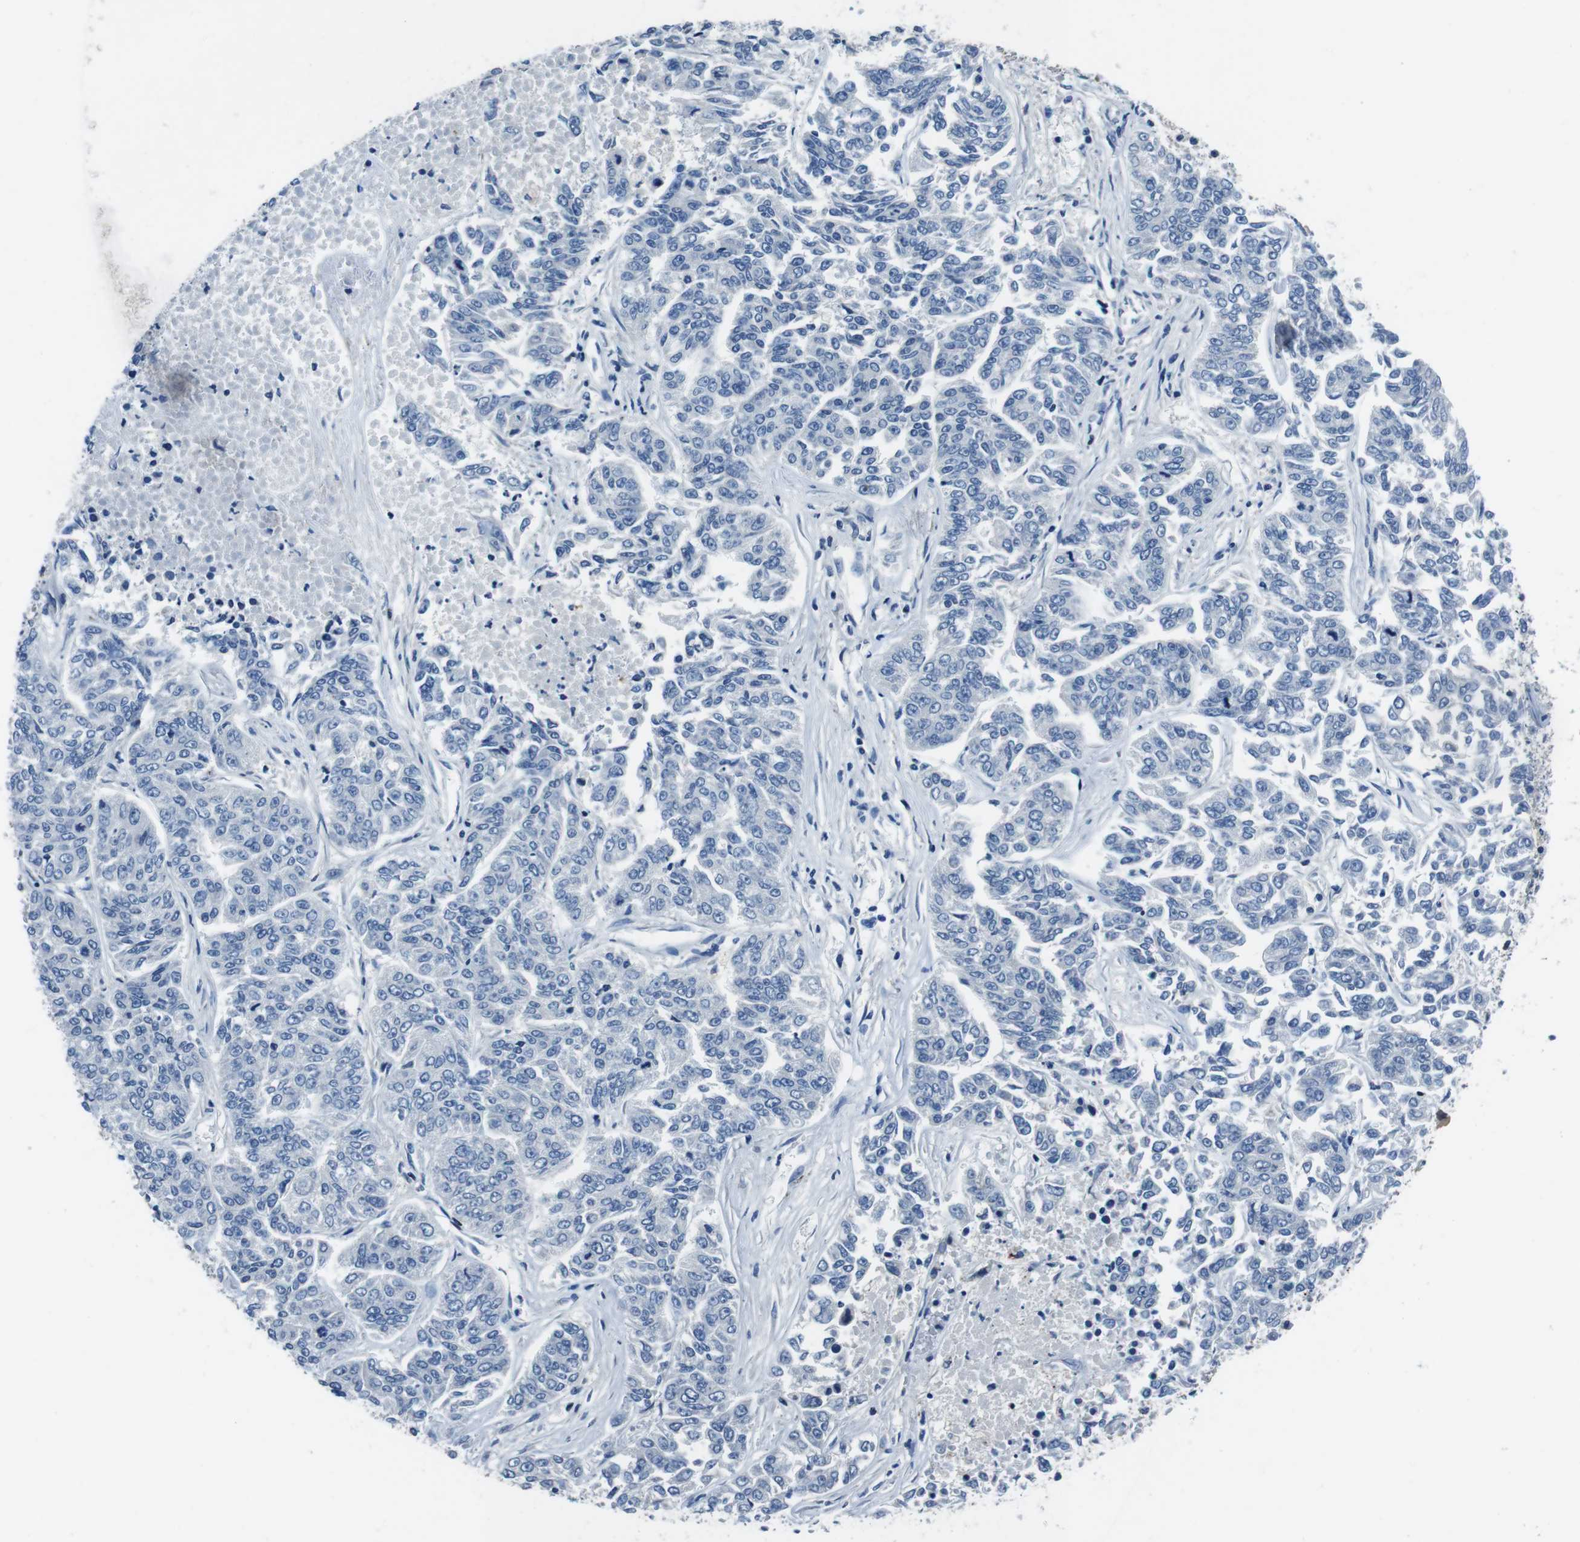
{"staining": {"intensity": "negative", "quantity": "none", "location": "none"}, "tissue": "lung cancer", "cell_type": "Tumor cells", "image_type": "cancer", "snomed": [{"axis": "morphology", "description": "Adenocarcinoma, NOS"}, {"axis": "topography", "description": "Lung"}], "caption": "Immunohistochemistry (IHC) histopathology image of neoplastic tissue: human lung cancer (adenocarcinoma) stained with DAB (3,3'-diaminobenzidine) demonstrates no significant protein expression in tumor cells. Nuclei are stained in blue.", "gene": "TULP3", "patient": {"sex": "male", "age": 84}}